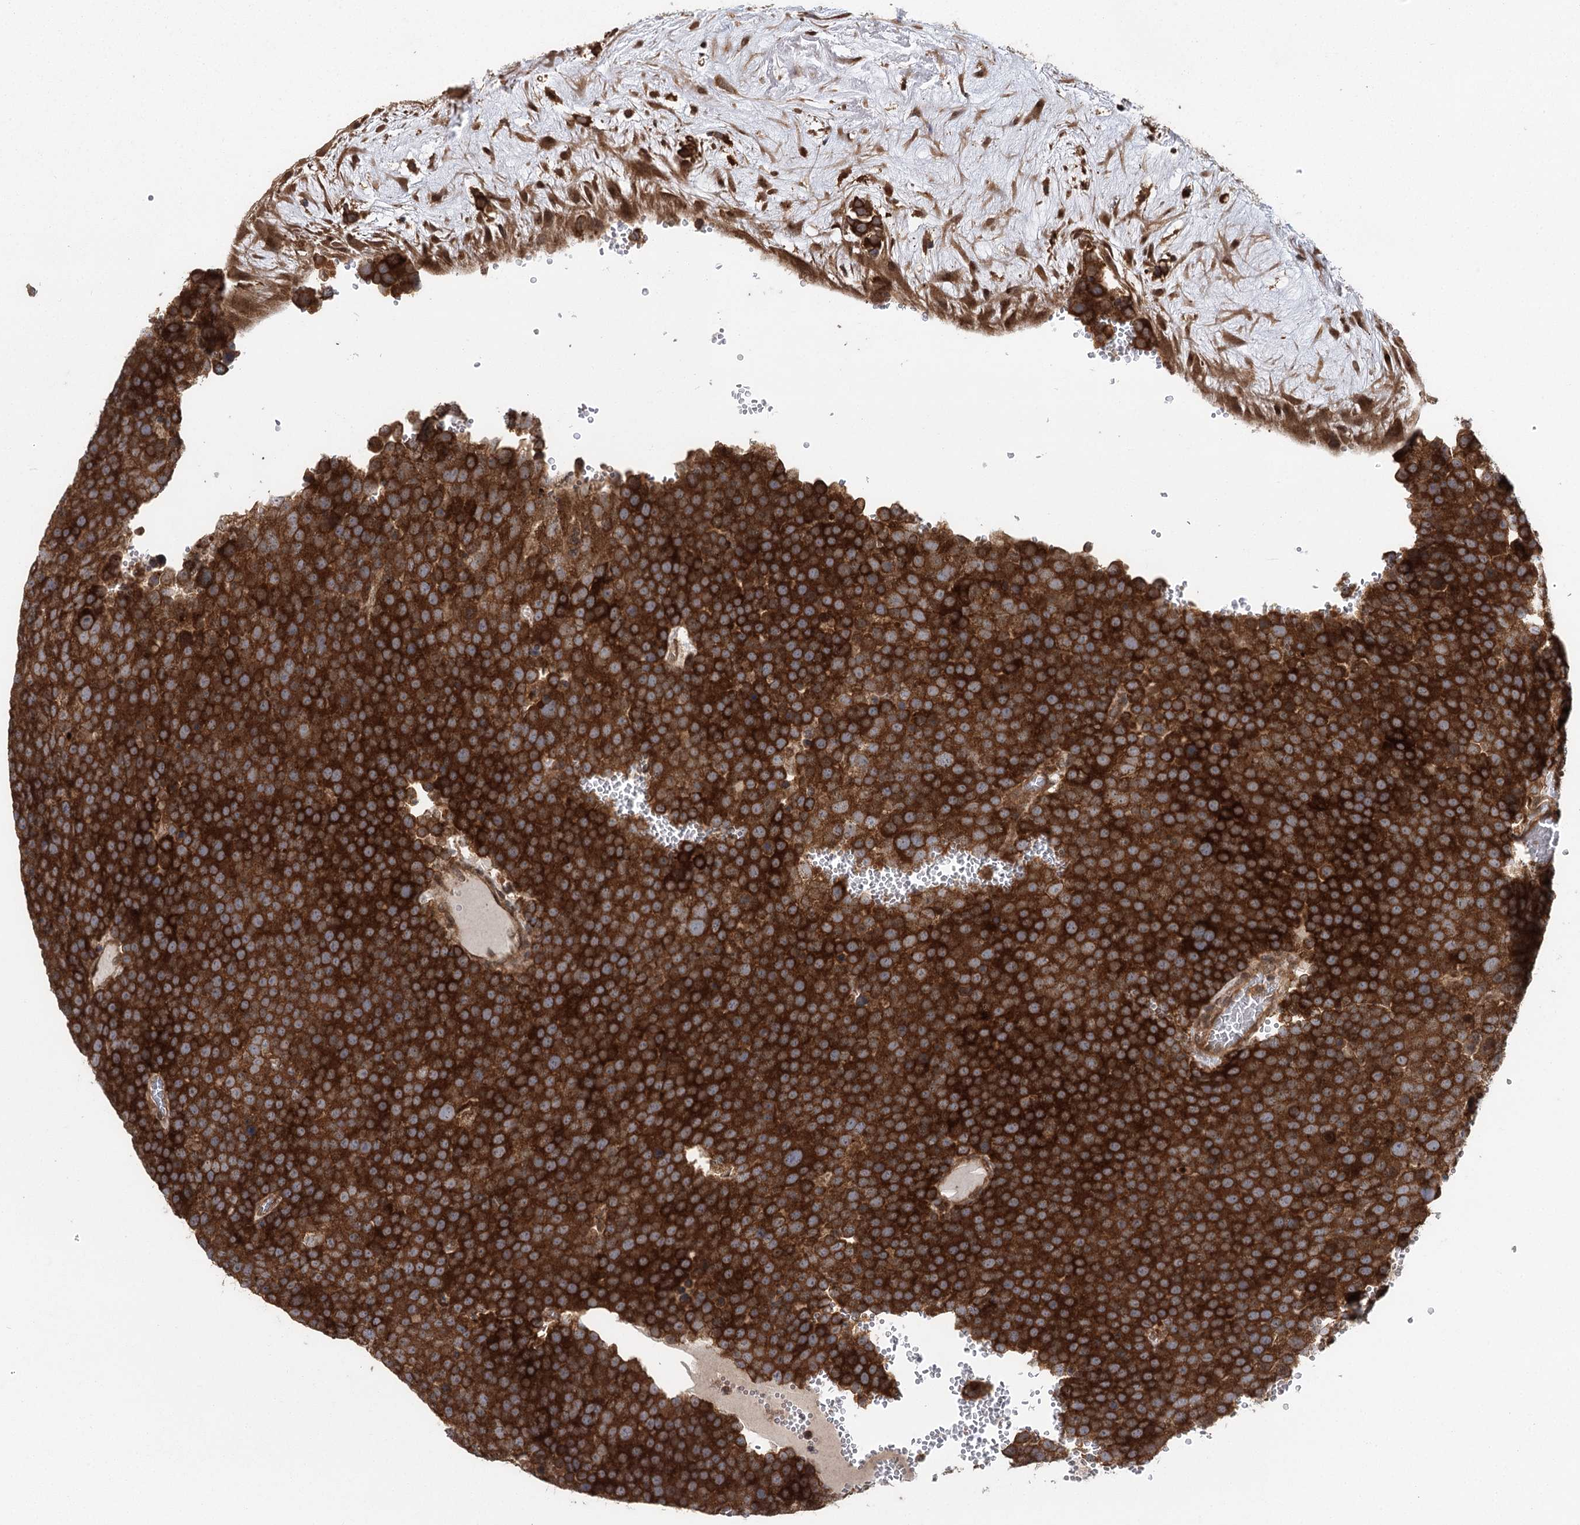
{"staining": {"intensity": "strong", "quantity": ">75%", "location": "cytoplasmic/membranous"}, "tissue": "testis cancer", "cell_type": "Tumor cells", "image_type": "cancer", "snomed": [{"axis": "morphology", "description": "Seminoma, NOS"}, {"axis": "topography", "description": "Testis"}], "caption": "Brown immunohistochemical staining in human seminoma (testis) displays strong cytoplasmic/membranous expression in approximately >75% of tumor cells.", "gene": "C12orf4", "patient": {"sex": "male", "age": 71}}